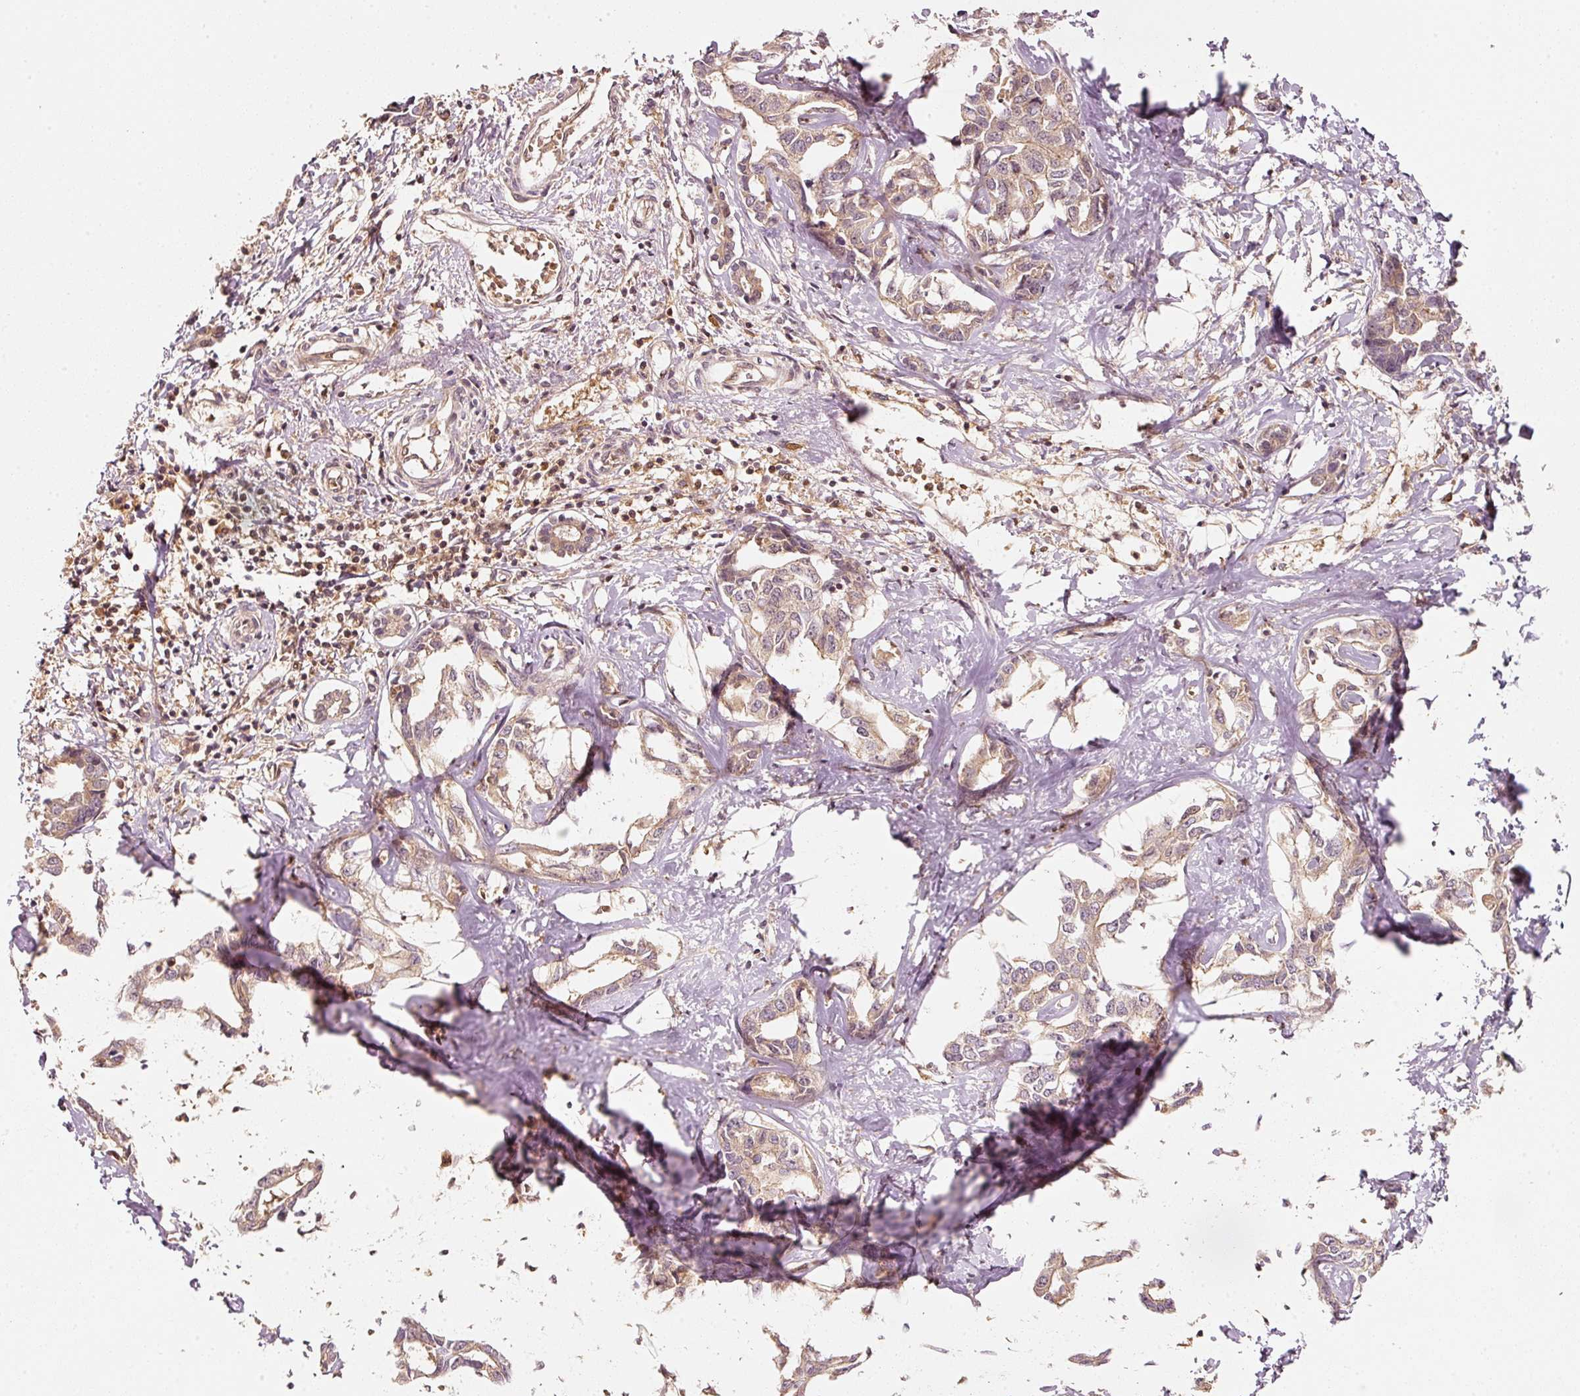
{"staining": {"intensity": "weak", "quantity": "25%-75%", "location": "cytoplasmic/membranous"}, "tissue": "liver cancer", "cell_type": "Tumor cells", "image_type": "cancer", "snomed": [{"axis": "morphology", "description": "Cholangiocarcinoma"}, {"axis": "topography", "description": "Liver"}], "caption": "IHC (DAB (3,3'-diaminobenzidine)) staining of human liver cancer demonstrates weak cytoplasmic/membranous protein staining in approximately 25%-75% of tumor cells. Nuclei are stained in blue.", "gene": "RRAS2", "patient": {"sex": "male", "age": 59}}